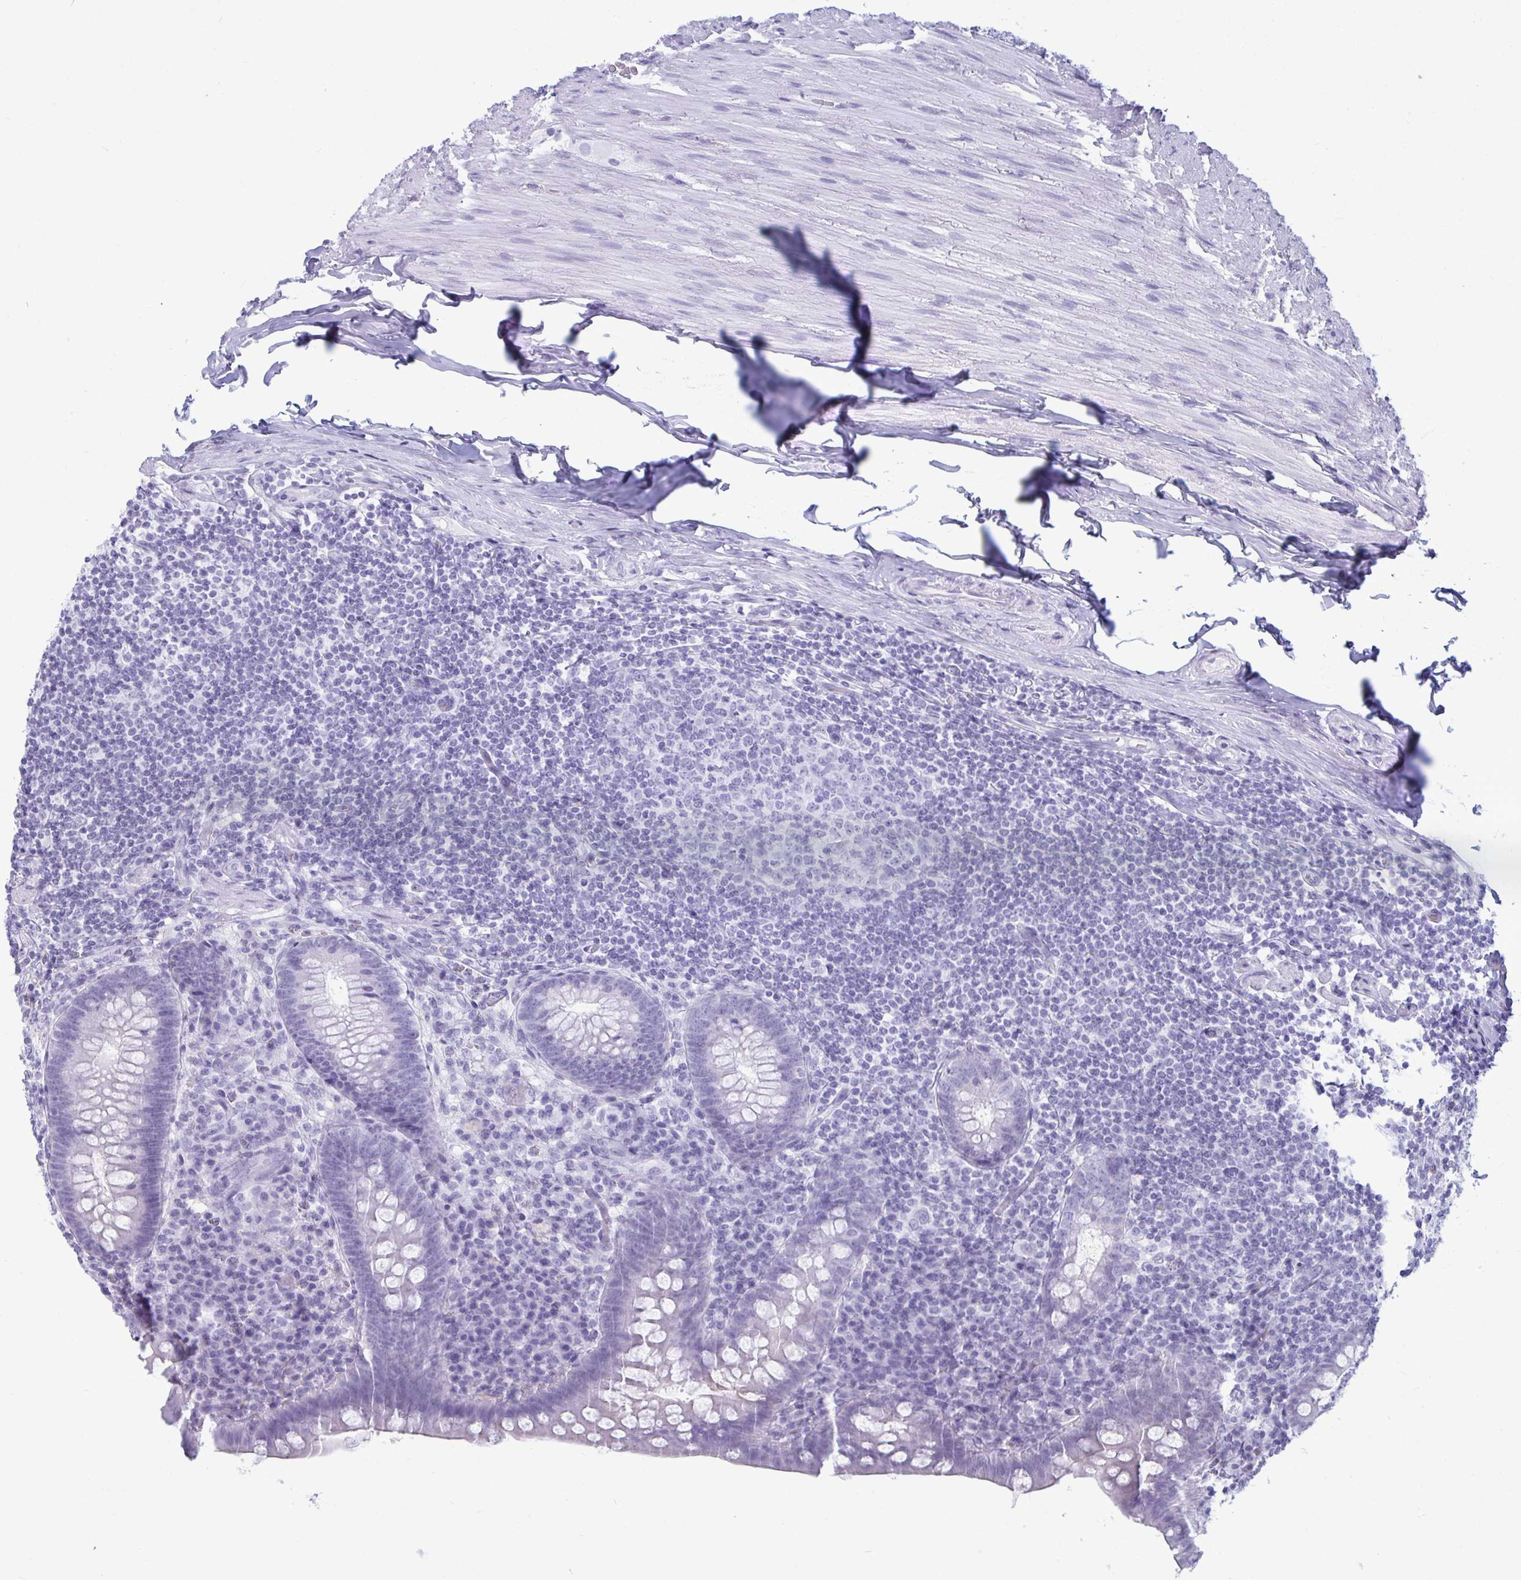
{"staining": {"intensity": "negative", "quantity": "none", "location": "none"}, "tissue": "appendix", "cell_type": "Glandular cells", "image_type": "normal", "snomed": [{"axis": "morphology", "description": "Normal tissue, NOS"}, {"axis": "topography", "description": "Appendix"}], "caption": "High power microscopy histopathology image of an immunohistochemistry micrograph of unremarkable appendix, revealing no significant expression in glandular cells.", "gene": "ANKRD60", "patient": {"sex": "male", "age": 71}}